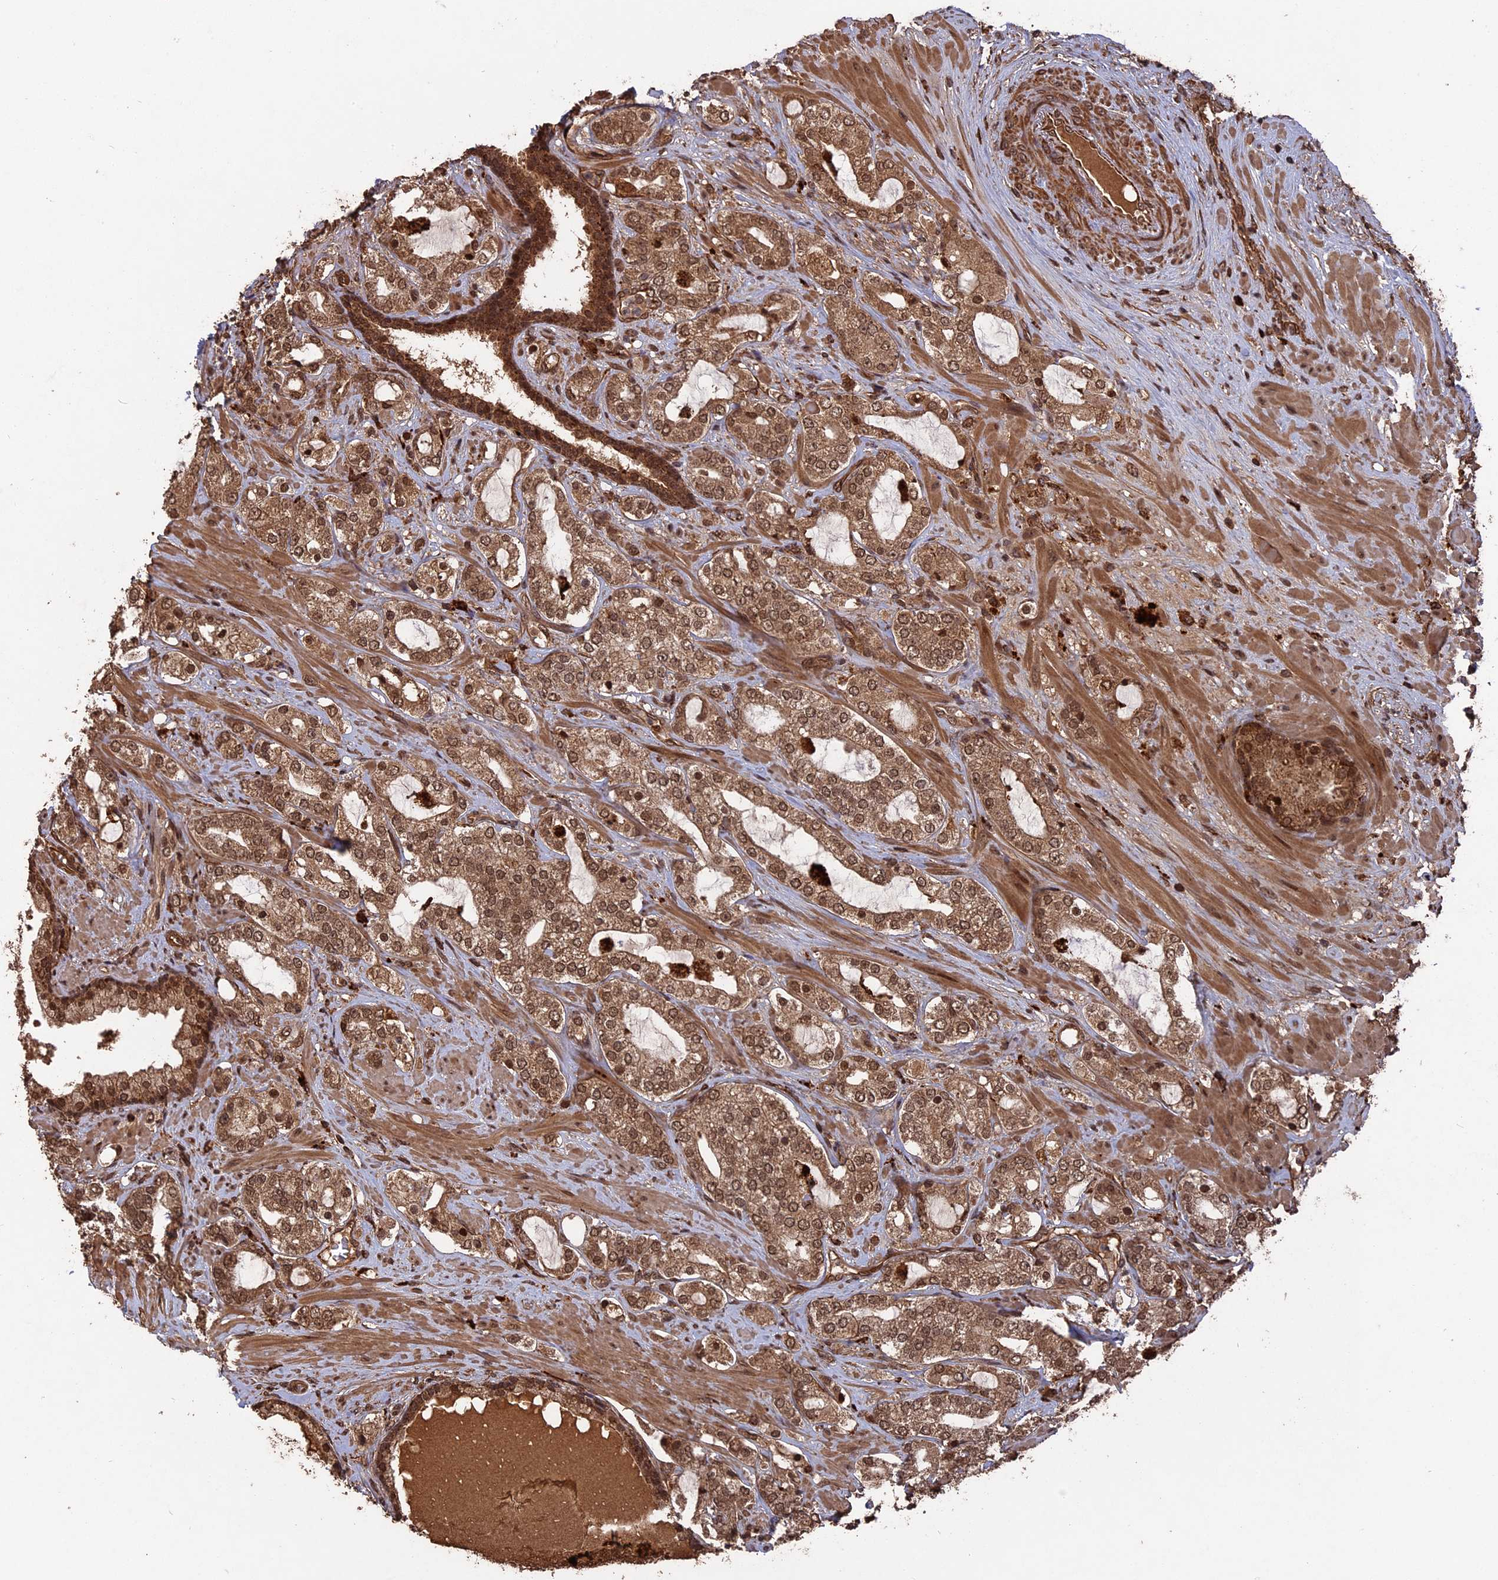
{"staining": {"intensity": "moderate", "quantity": ">75%", "location": "cytoplasmic/membranous,nuclear"}, "tissue": "prostate cancer", "cell_type": "Tumor cells", "image_type": "cancer", "snomed": [{"axis": "morphology", "description": "Adenocarcinoma, High grade"}, {"axis": "topography", "description": "Prostate"}], "caption": "Moderate cytoplasmic/membranous and nuclear protein staining is present in approximately >75% of tumor cells in prostate cancer (adenocarcinoma (high-grade)). (IHC, brightfield microscopy, high magnification).", "gene": "TELO2", "patient": {"sex": "male", "age": 64}}